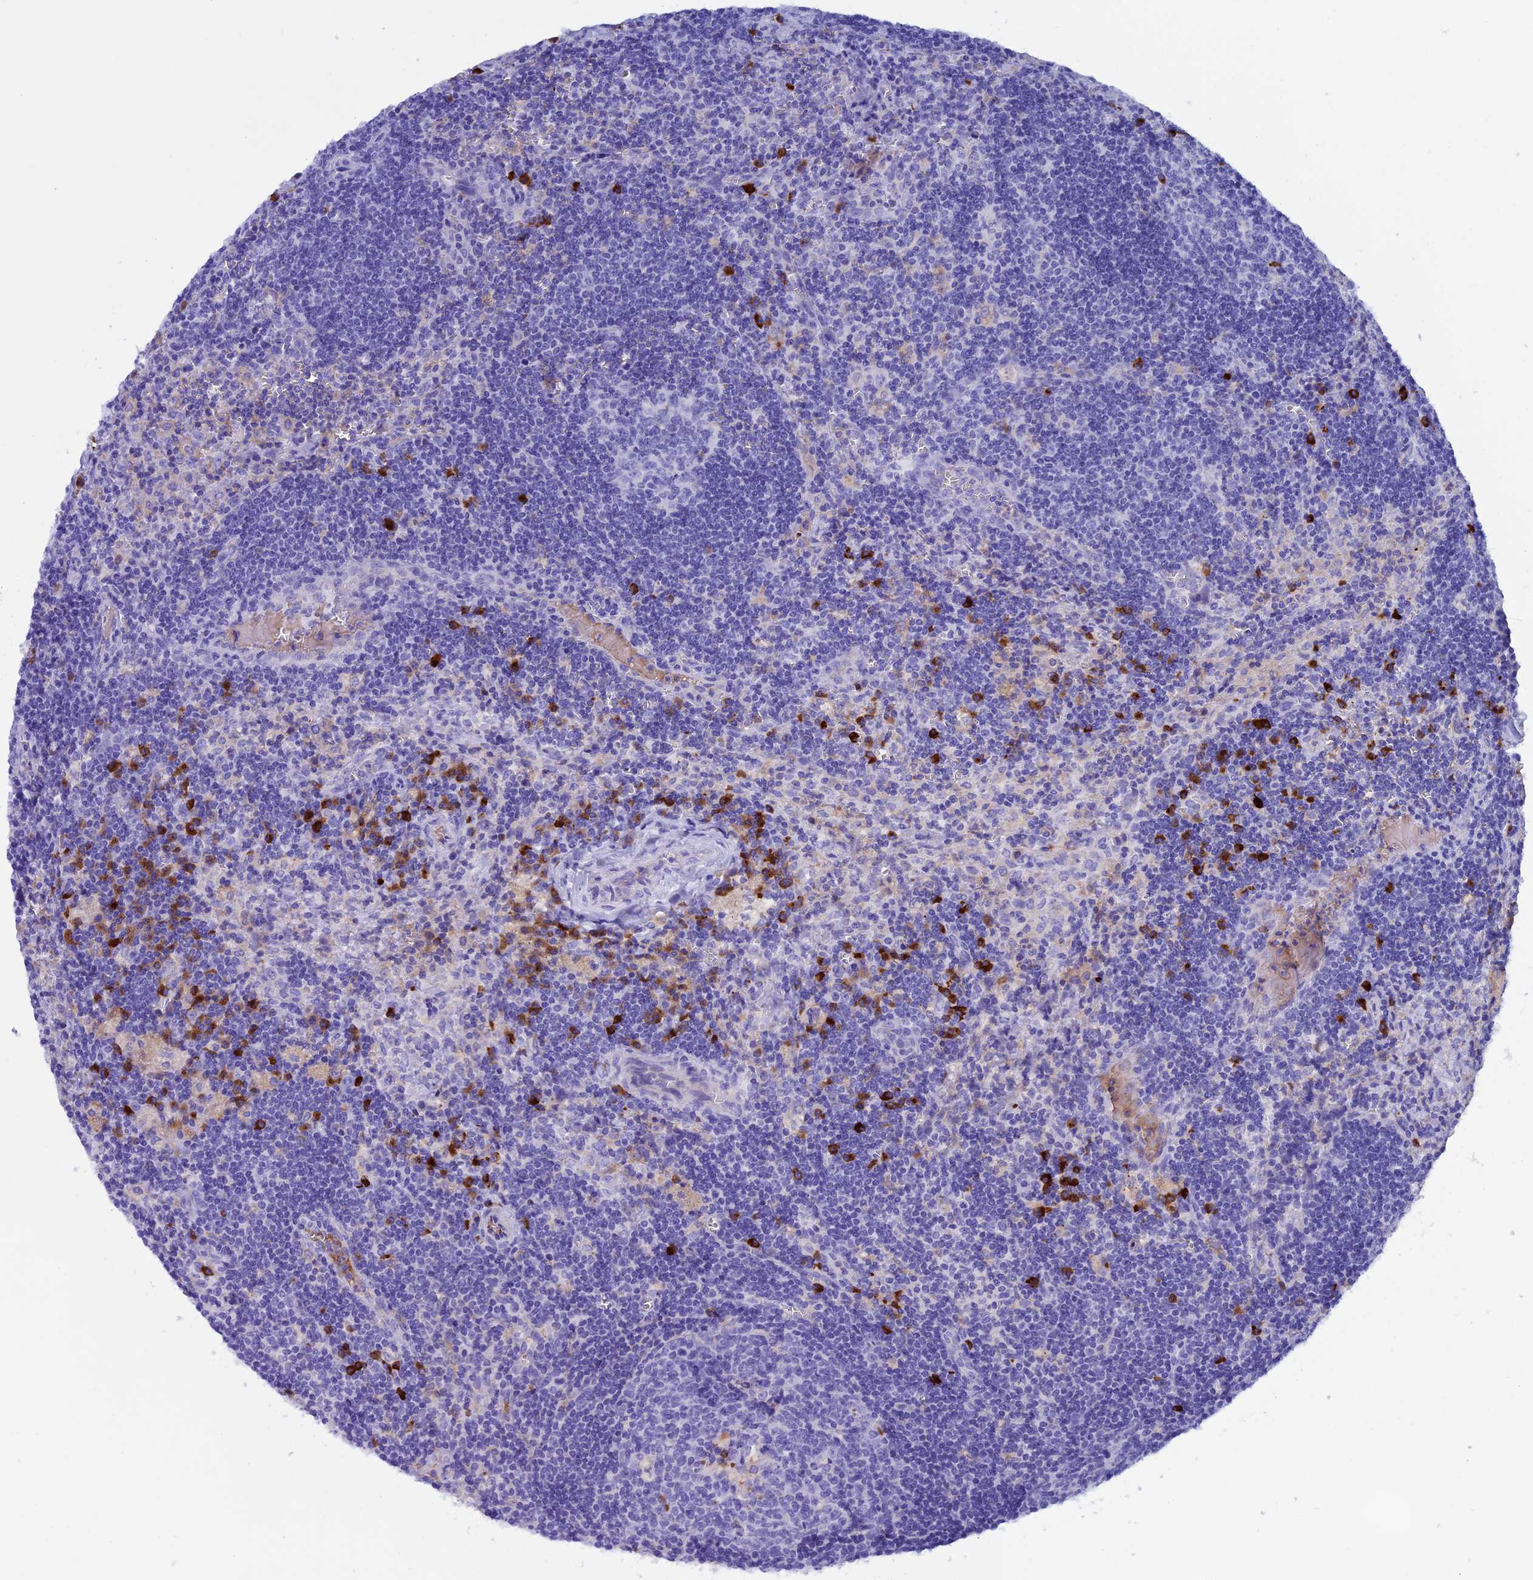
{"staining": {"intensity": "negative", "quantity": "none", "location": "none"}, "tissue": "lymph node", "cell_type": "Germinal center cells", "image_type": "normal", "snomed": [{"axis": "morphology", "description": "Normal tissue, NOS"}, {"axis": "topography", "description": "Lymph node"}], "caption": "The photomicrograph exhibits no significant expression in germinal center cells of lymph node.", "gene": "IGSF6", "patient": {"sex": "male", "age": 58}}